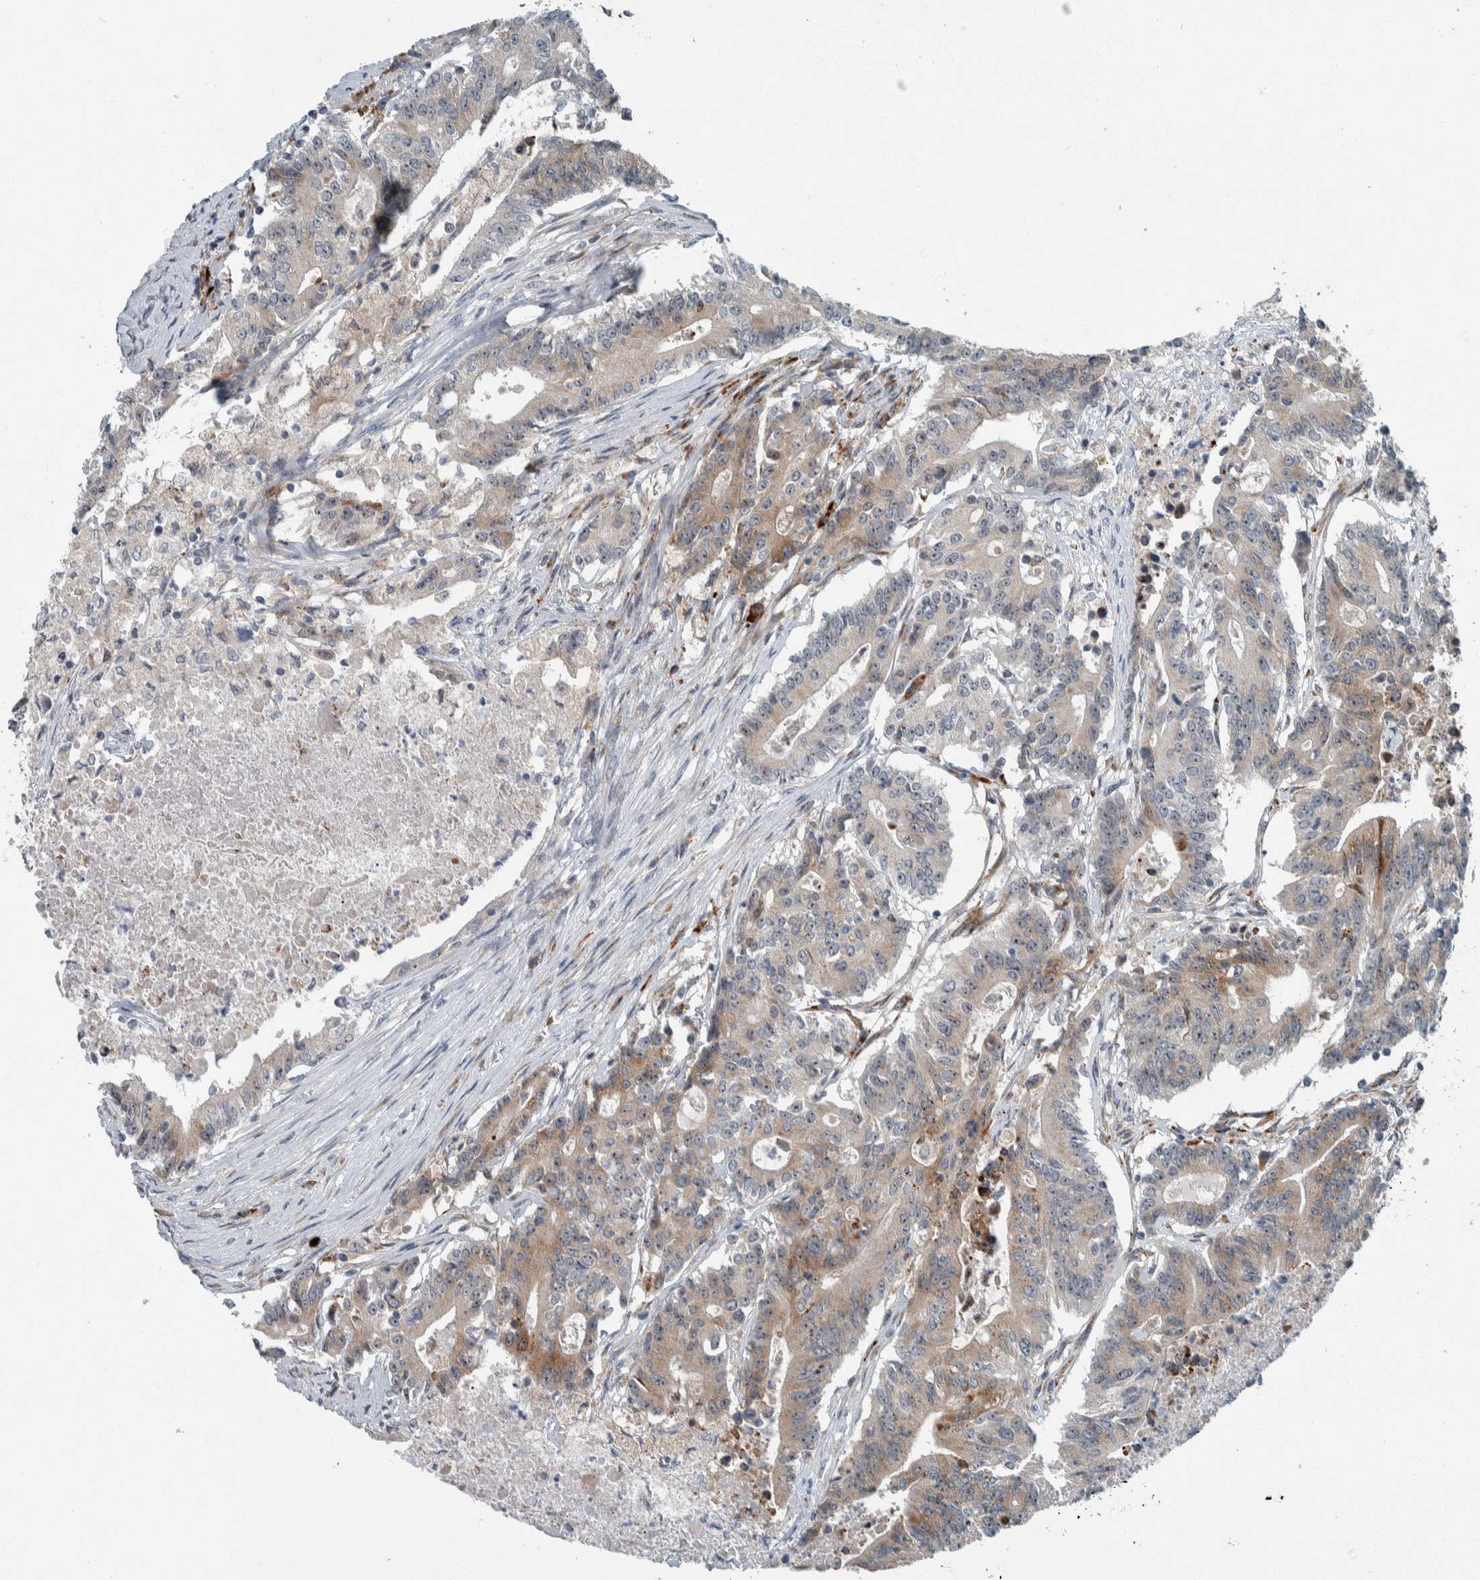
{"staining": {"intensity": "weak", "quantity": "25%-75%", "location": "cytoplasmic/membranous"}, "tissue": "colorectal cancer", "cell_type": "Tumor cells", "image_type": "cancer", "snomed": [{"axis": "morphology", "description": "Adenocarcinoma, NOS"}, {"axis": "topography", "description": "Colon"}], "caption": "Colorectal cancer was stained to show a protein in brown. There is low levels of weak cytoplasmic/membranous staining in about 25%-75% of tumor cells. Nuclei are stained in blue.", "gene": "USP25", "patient": {"sex": "female", "age": 77}}